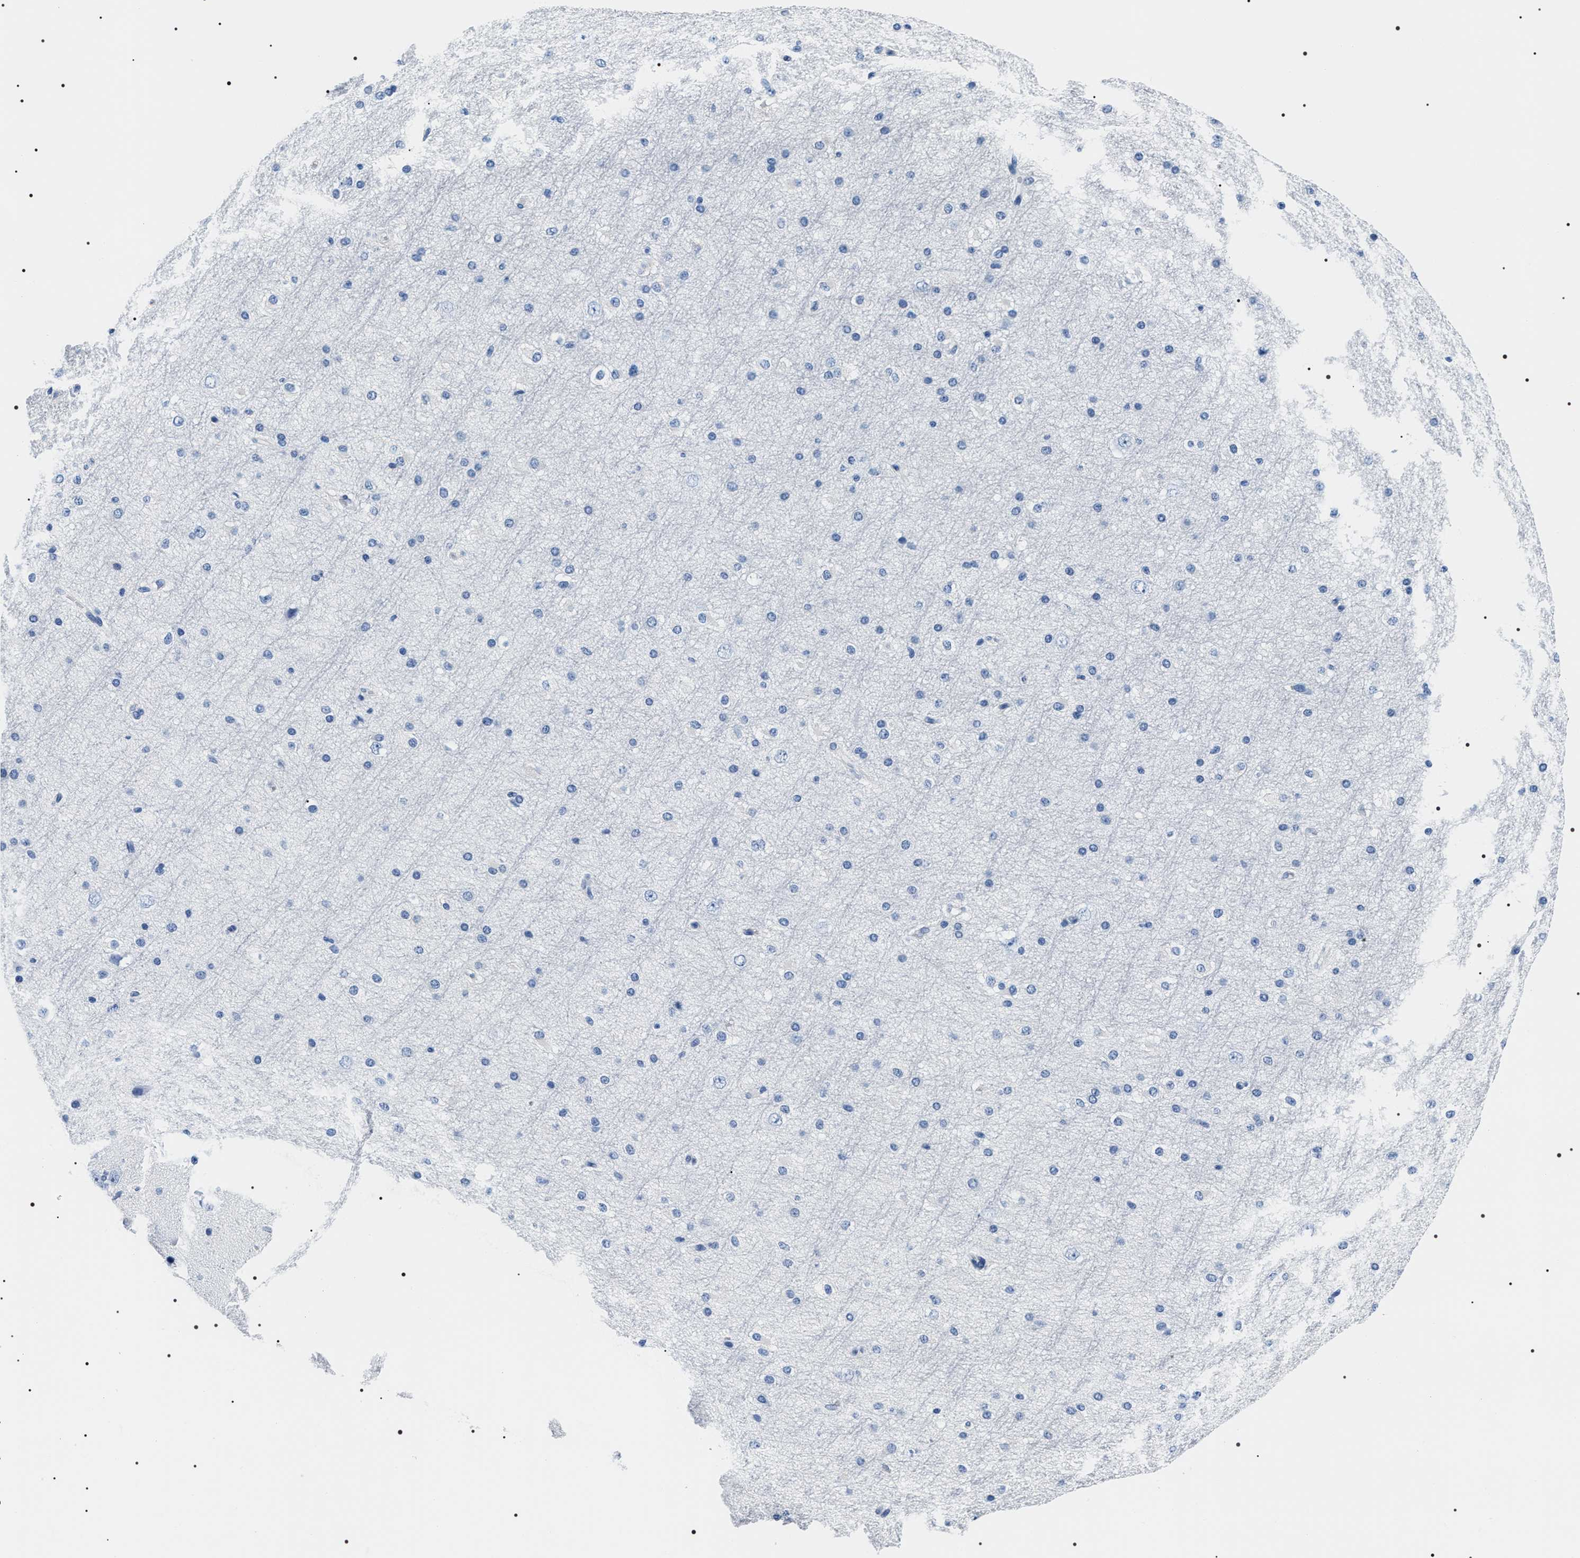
{"staining": {"intensity": "negative", "quantity": "none", "location": "none"}, "tissue": "cerebral cortex", "cell_type": "Endothelial cells", "image_type": "normal", "snomed": [{"axis": "morphology", "description": "Normal tissue, NOS"}, {"axis": "morphology", "description": "Developmental malformation"}, {"axis": "topography", "description": "Cerebral cortex"}], "caption": "An immunohistochemistry photomicrograph of unremarkable cerebral cortex is shown. There is no staining in endothelial cells of cerebral cortex. Brightfield microscopy of IHC stained with DAB (brown) and hematoxylin (blue), captured at high magnification.", "gene": "ADH4", "patient": {"sex": "female", "age": 30}}